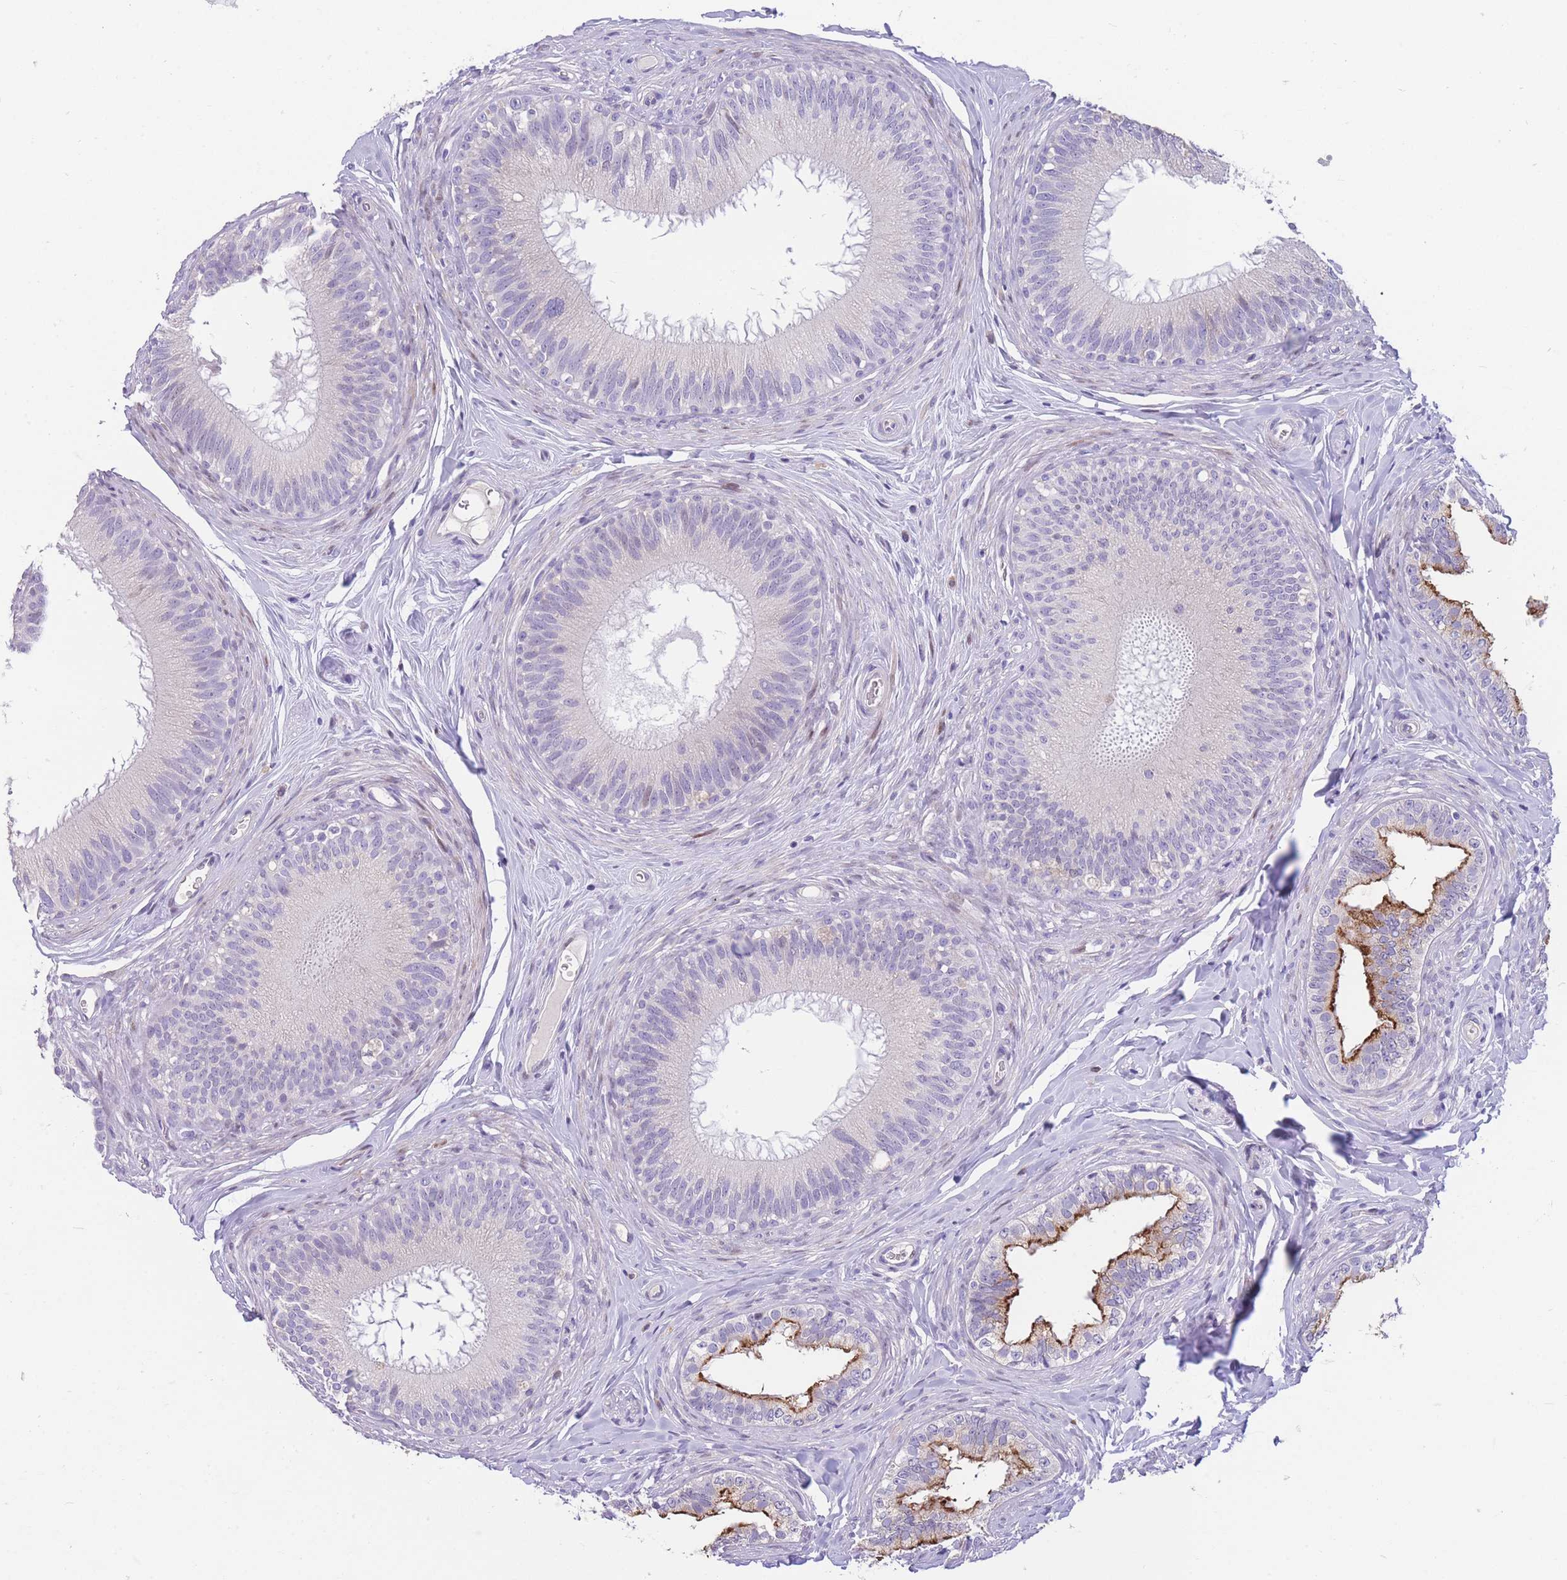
{"staining": {"intensity": "negative", "quantity": "none", "location": "none"}, "tissue": "epididymis", "cell_type": "Glandular cells", "image_type": "normal", "snomed": [{"axis": "morphology", "description": "Normal tissue, NOS"}, {"axis": "topography", "description": "Epididymis"}], "caption": "Human epididymis stained for a protein using immunohistochemistry shows no expression in glandular cells.", "gene": "SHCBP1", "patient": {"sex": "male", "age": 38}}